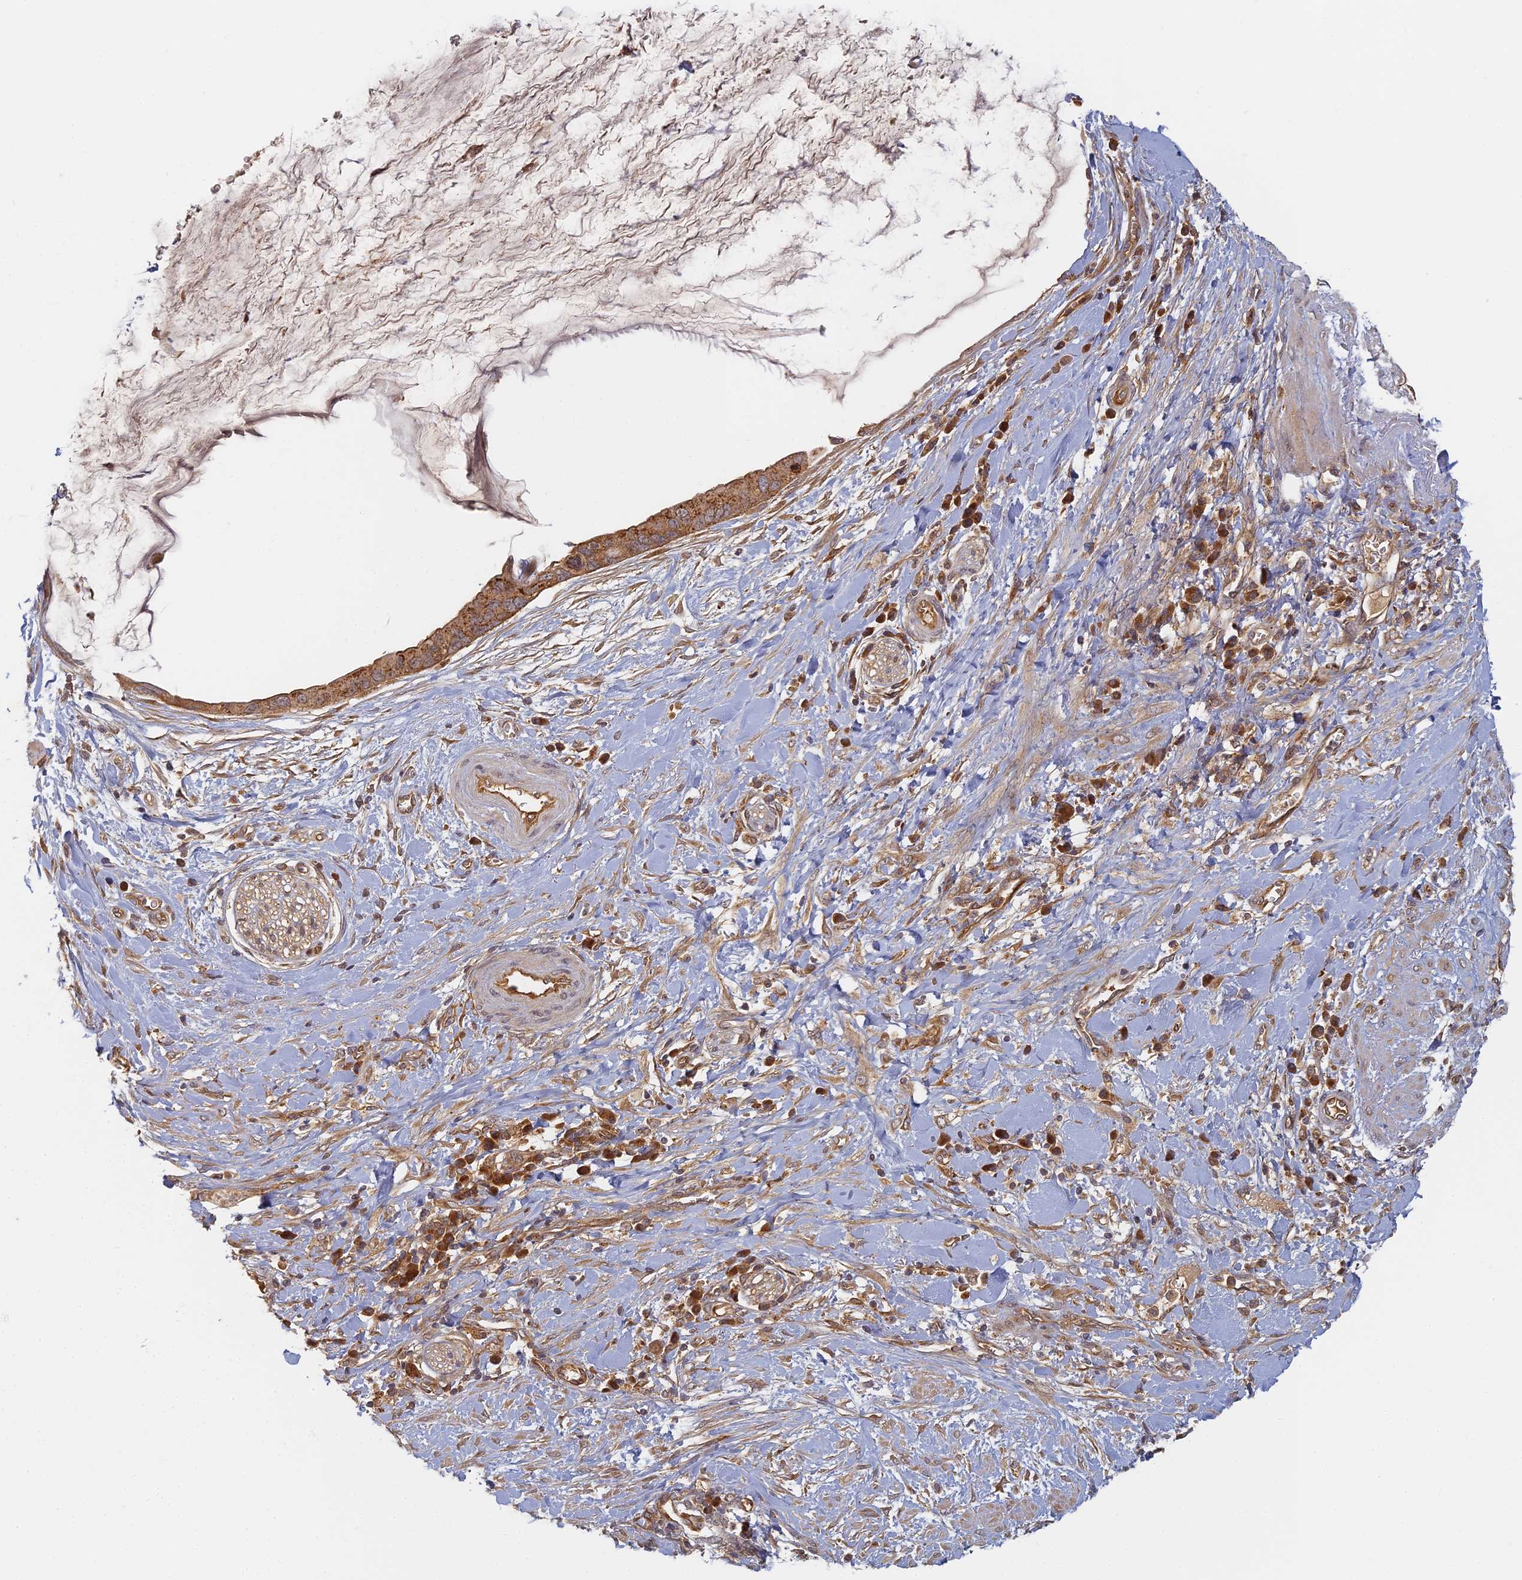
{"staining": {"intensity": "strong", "quantity": ">75%", "location": "cytoplasmic/membranous"}, "tissue": "pancreatic cancer", "cell_type": "Tumor cells", "image_type": "cancer", "snomed": [{"axis": "morphology", "description": "Adenocarcinoma, NOS"}, {"axis": "topography", "description": "Pancreas"}], "caption": "Immunohistochemistry (IHC) of pancreatic adenocarcinoma demonstrates high levels of strong cytoplasmic/membranous expression in about >75% of tumor cells.", "gene": "INO80D", "patient": {"sex": "male", "age": 75}}